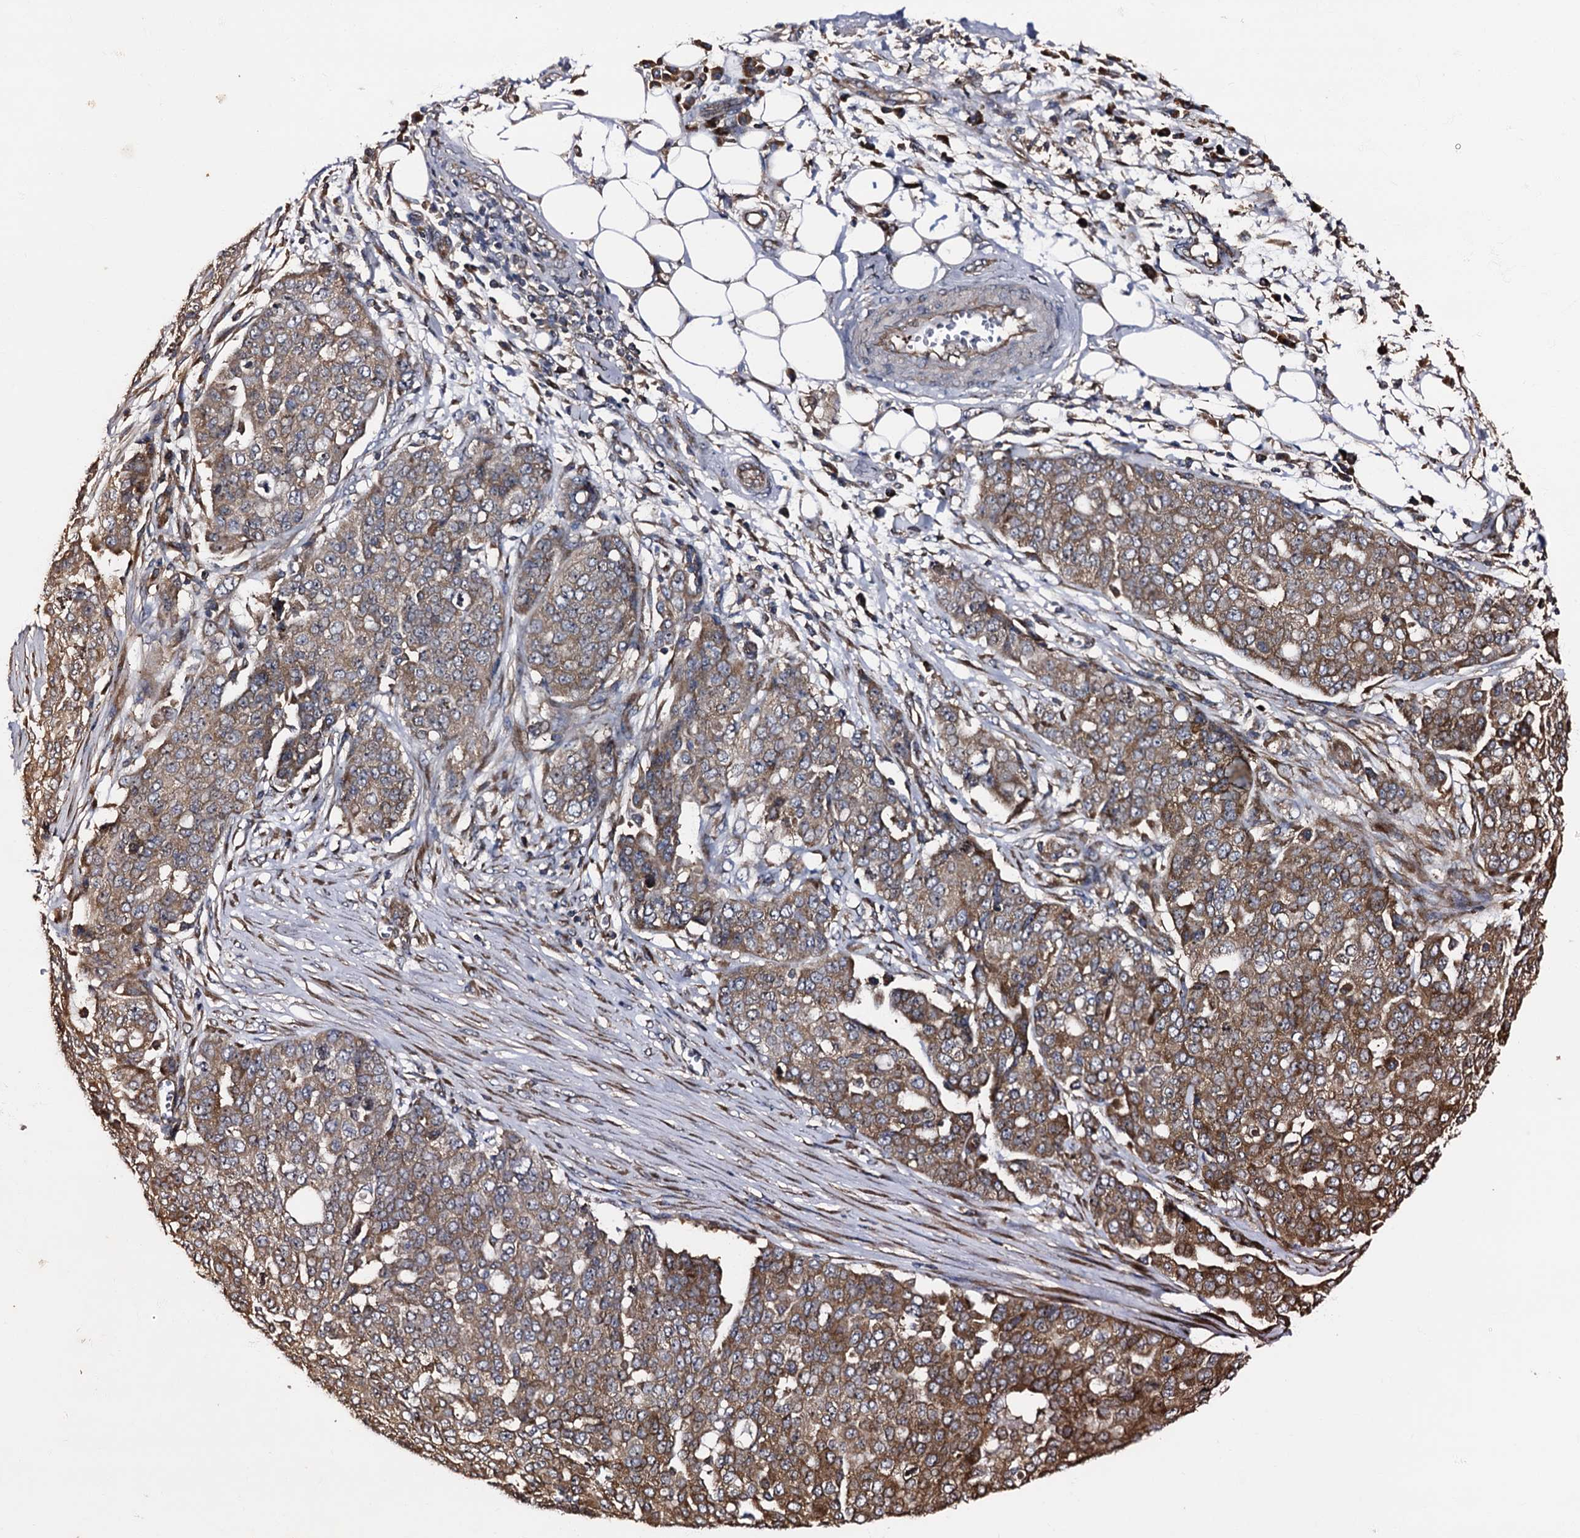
{"staining": {"intensity": "moderate", "quantity": ">75%", "location": "cytoplasmic/membranous"}, "tissue": "ovarian cancer", "cell_type": "Tumor cells", "image_type": "cancer", "snomed": [{"axis": "morphology", "description": "Cystadenocarcinoma, serous, NOS"}, {"axis": "topography", "description": "Soft tissue"}, {"axis": "topography", "description": "Ovary"}], "caption": "Approximately >75% of tumor cells in ovarian serous cystadenocarcinoma reveal moderate cytoplasmic/membranous protein positivity as visualized by brown immunohistochemical staining.", "gene": "ATP2C1", "patient": {"sex": "female", "age": 57}}